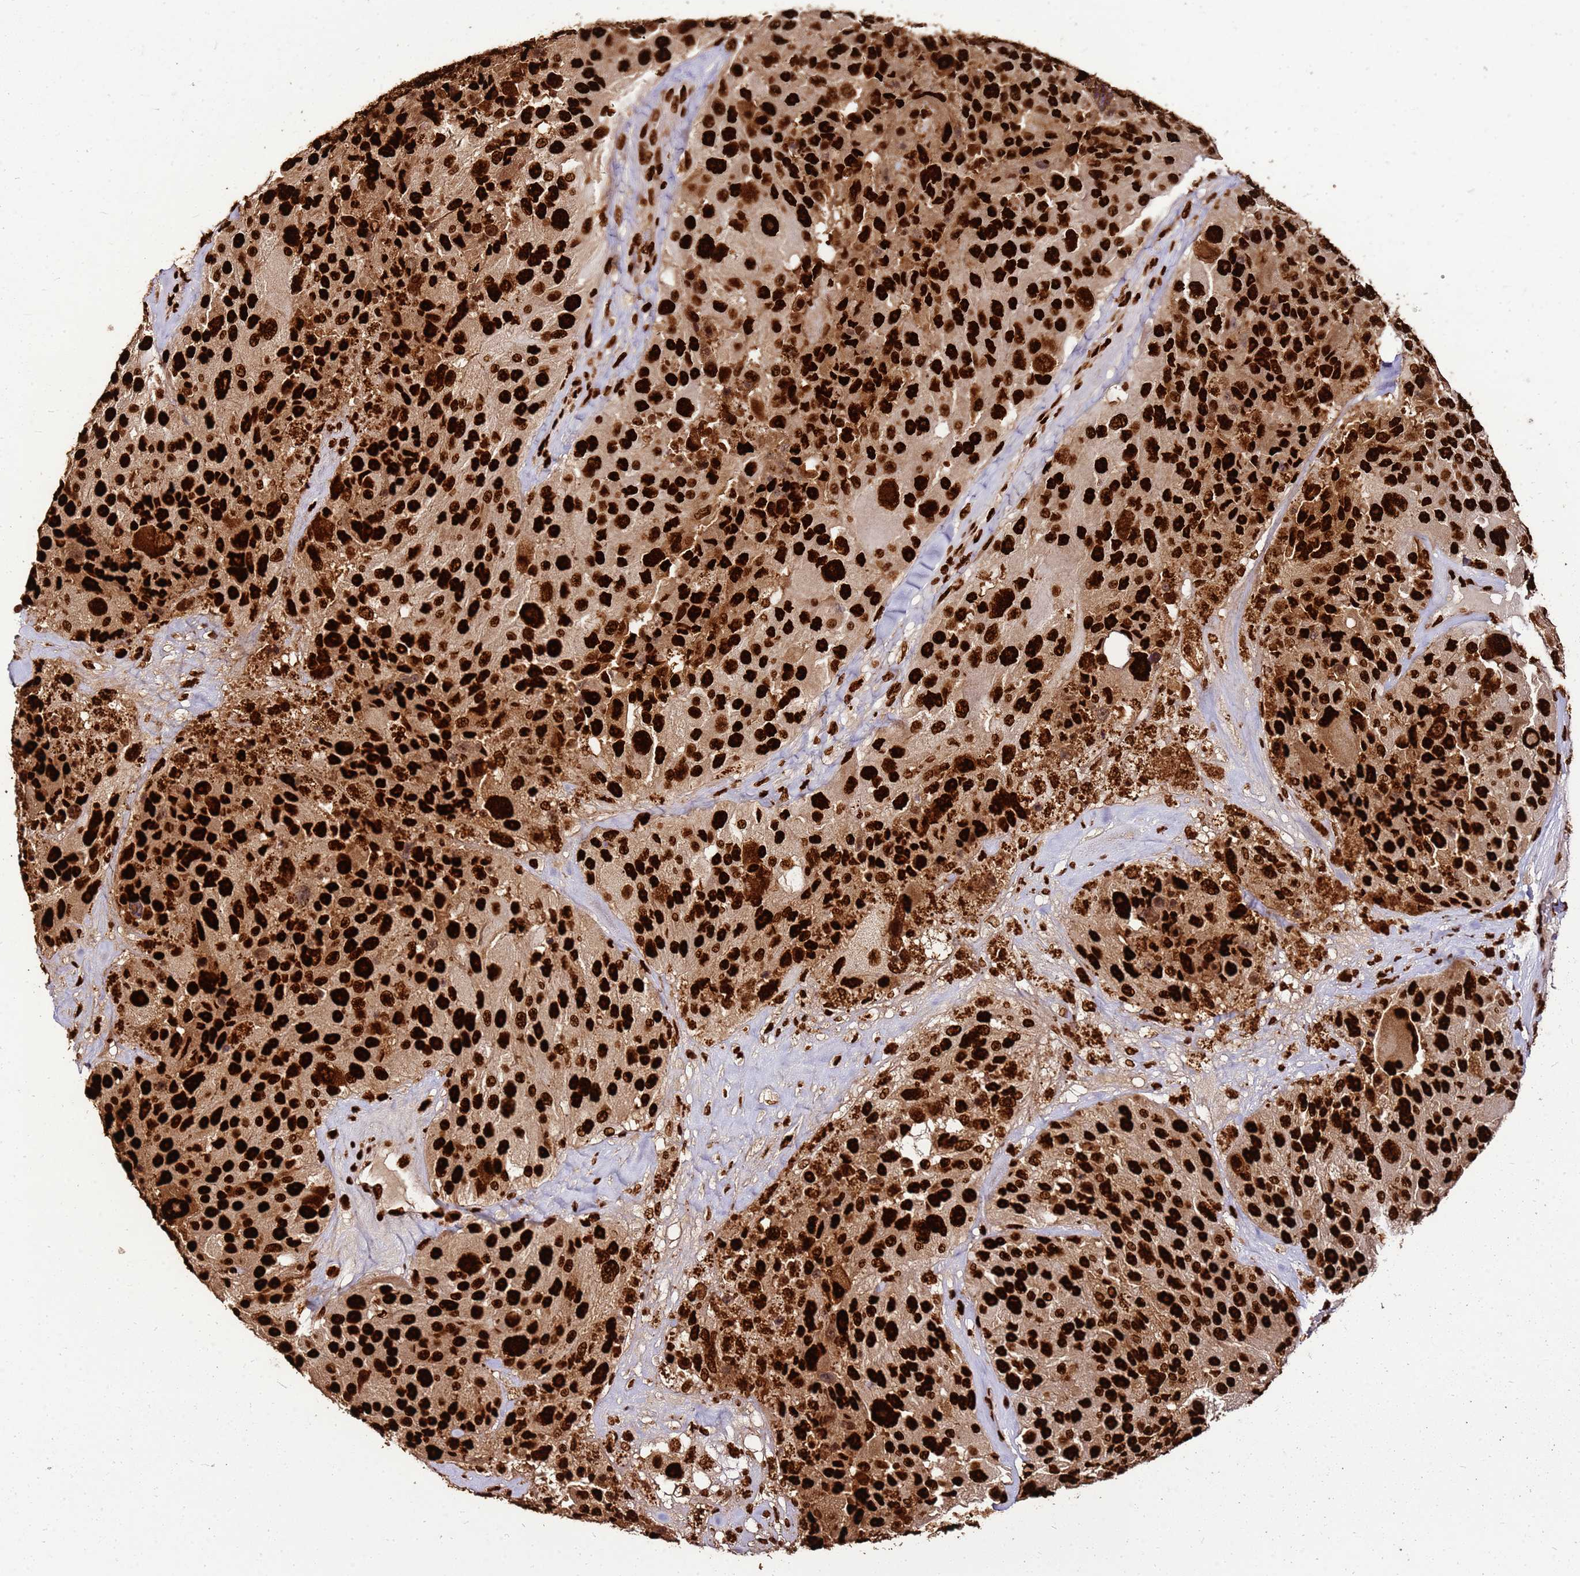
{"staining": {"intensity": "strong", "quantity": ">75%", "location": "nuclear"}, "tissue": "melanoma", "cell_type": "Tumor cells", "image_type": "cancer", "snomed": [{"axis": "morphology", "description": "Malignant melanoma, Metastatic site"}, {"axis": "topography", "description": "Lymph node"}], "caption": "A photomicrograph of human malignant melanoma (metastatic site) stained for a protein displays strong nuclear brown staining in tumor cells.", "gene": "HNRNPAB", "patient": {"sex": "male", "age": 62}}